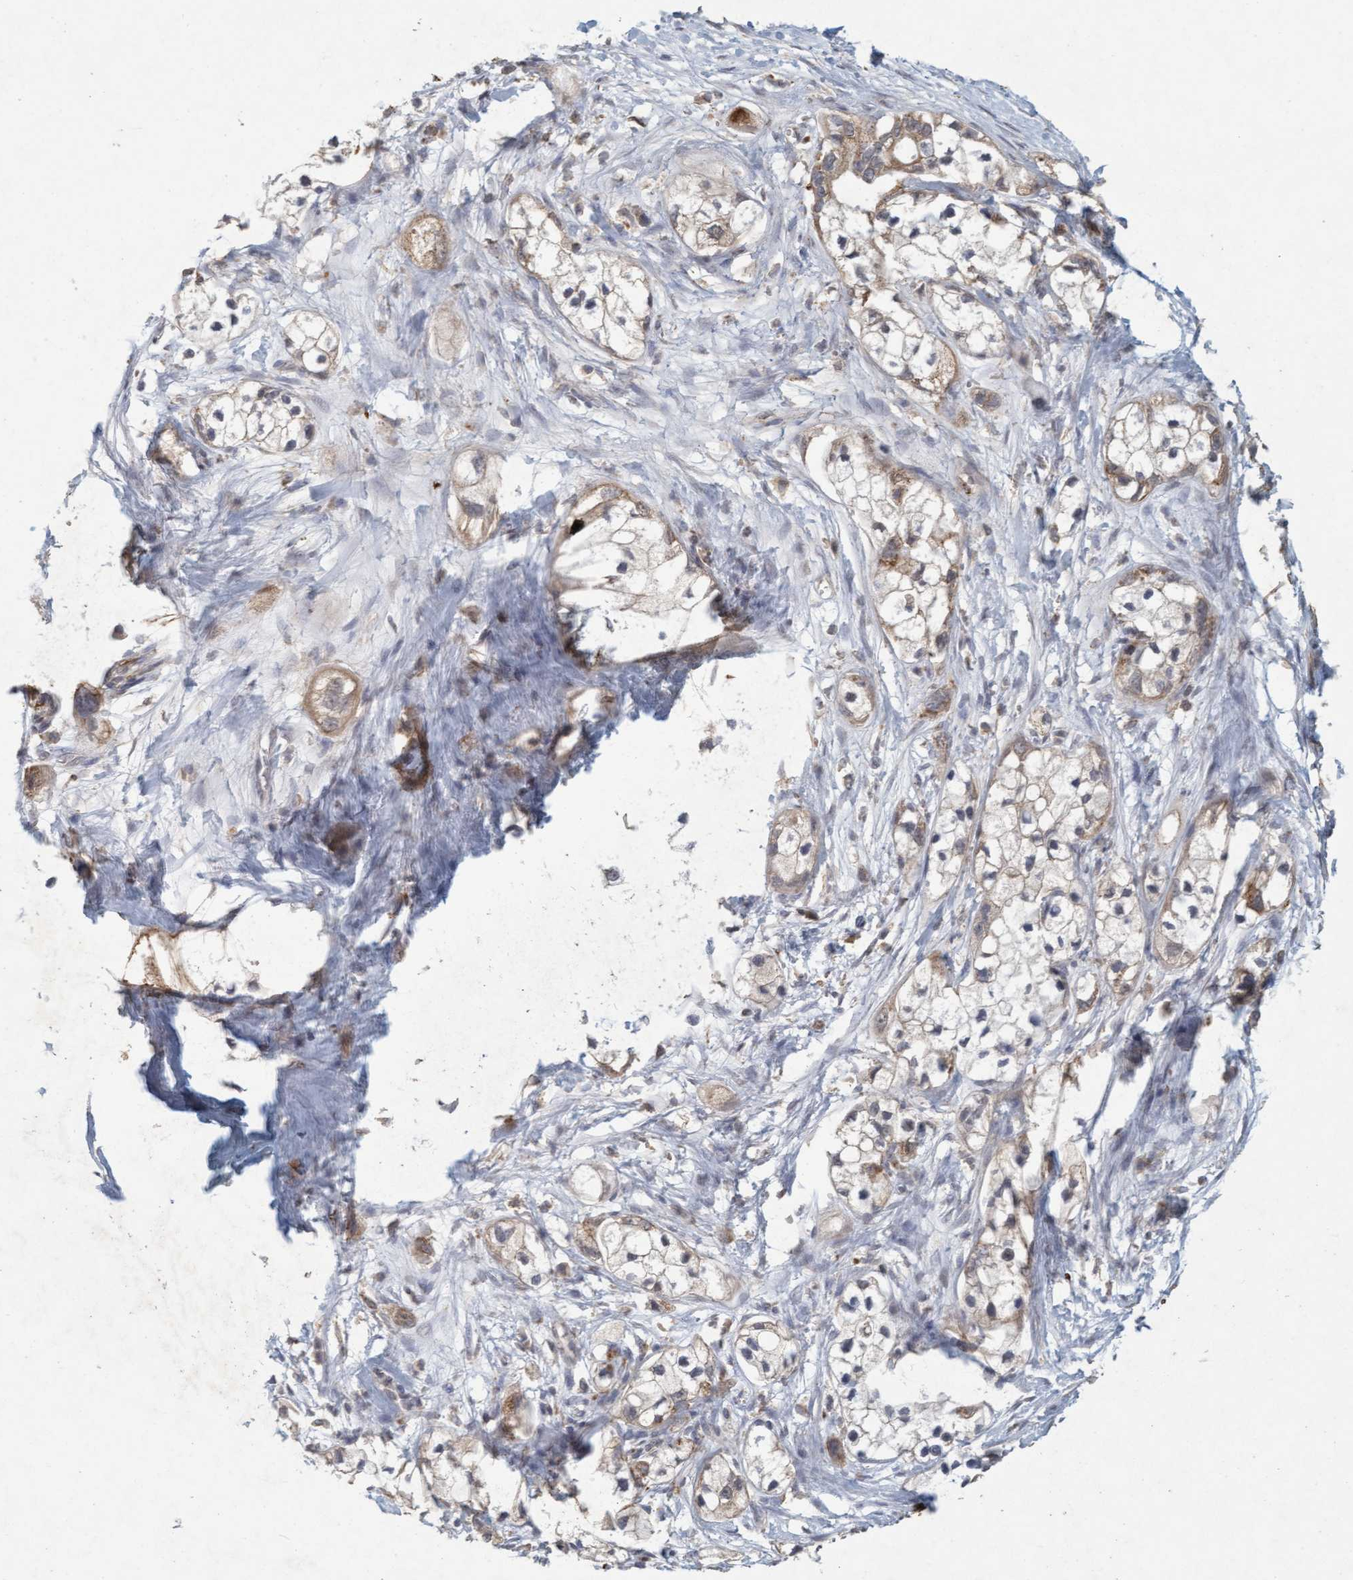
{"staining": {"intensity": "weak", "quantity": "25%-75%", "location": "cytoplasmic/membranous"}, "tissue": "pancreatic cancer", "cell_type": "Tumor cells", "image_type": "cancer", "snomed": [{"axis": "morphology", "description": "Adenocarcinoma, NOS"}, {"axis": "topography", "description": "Pancreas"}], "caption": "Protein staining of adenocarcinoma (pancreatic) tissue shows weak cytoplasmic/membranous expression in about 25%-75% of tumor cells. The protein is stained brown, and the nuclei are stained in blue (DAB (3,3'-diaminobenzidine) IHC with brightfield microscopy, high magnification).", "gene": "VSIG8", "patient": {"sex": "male", "age": 74}}